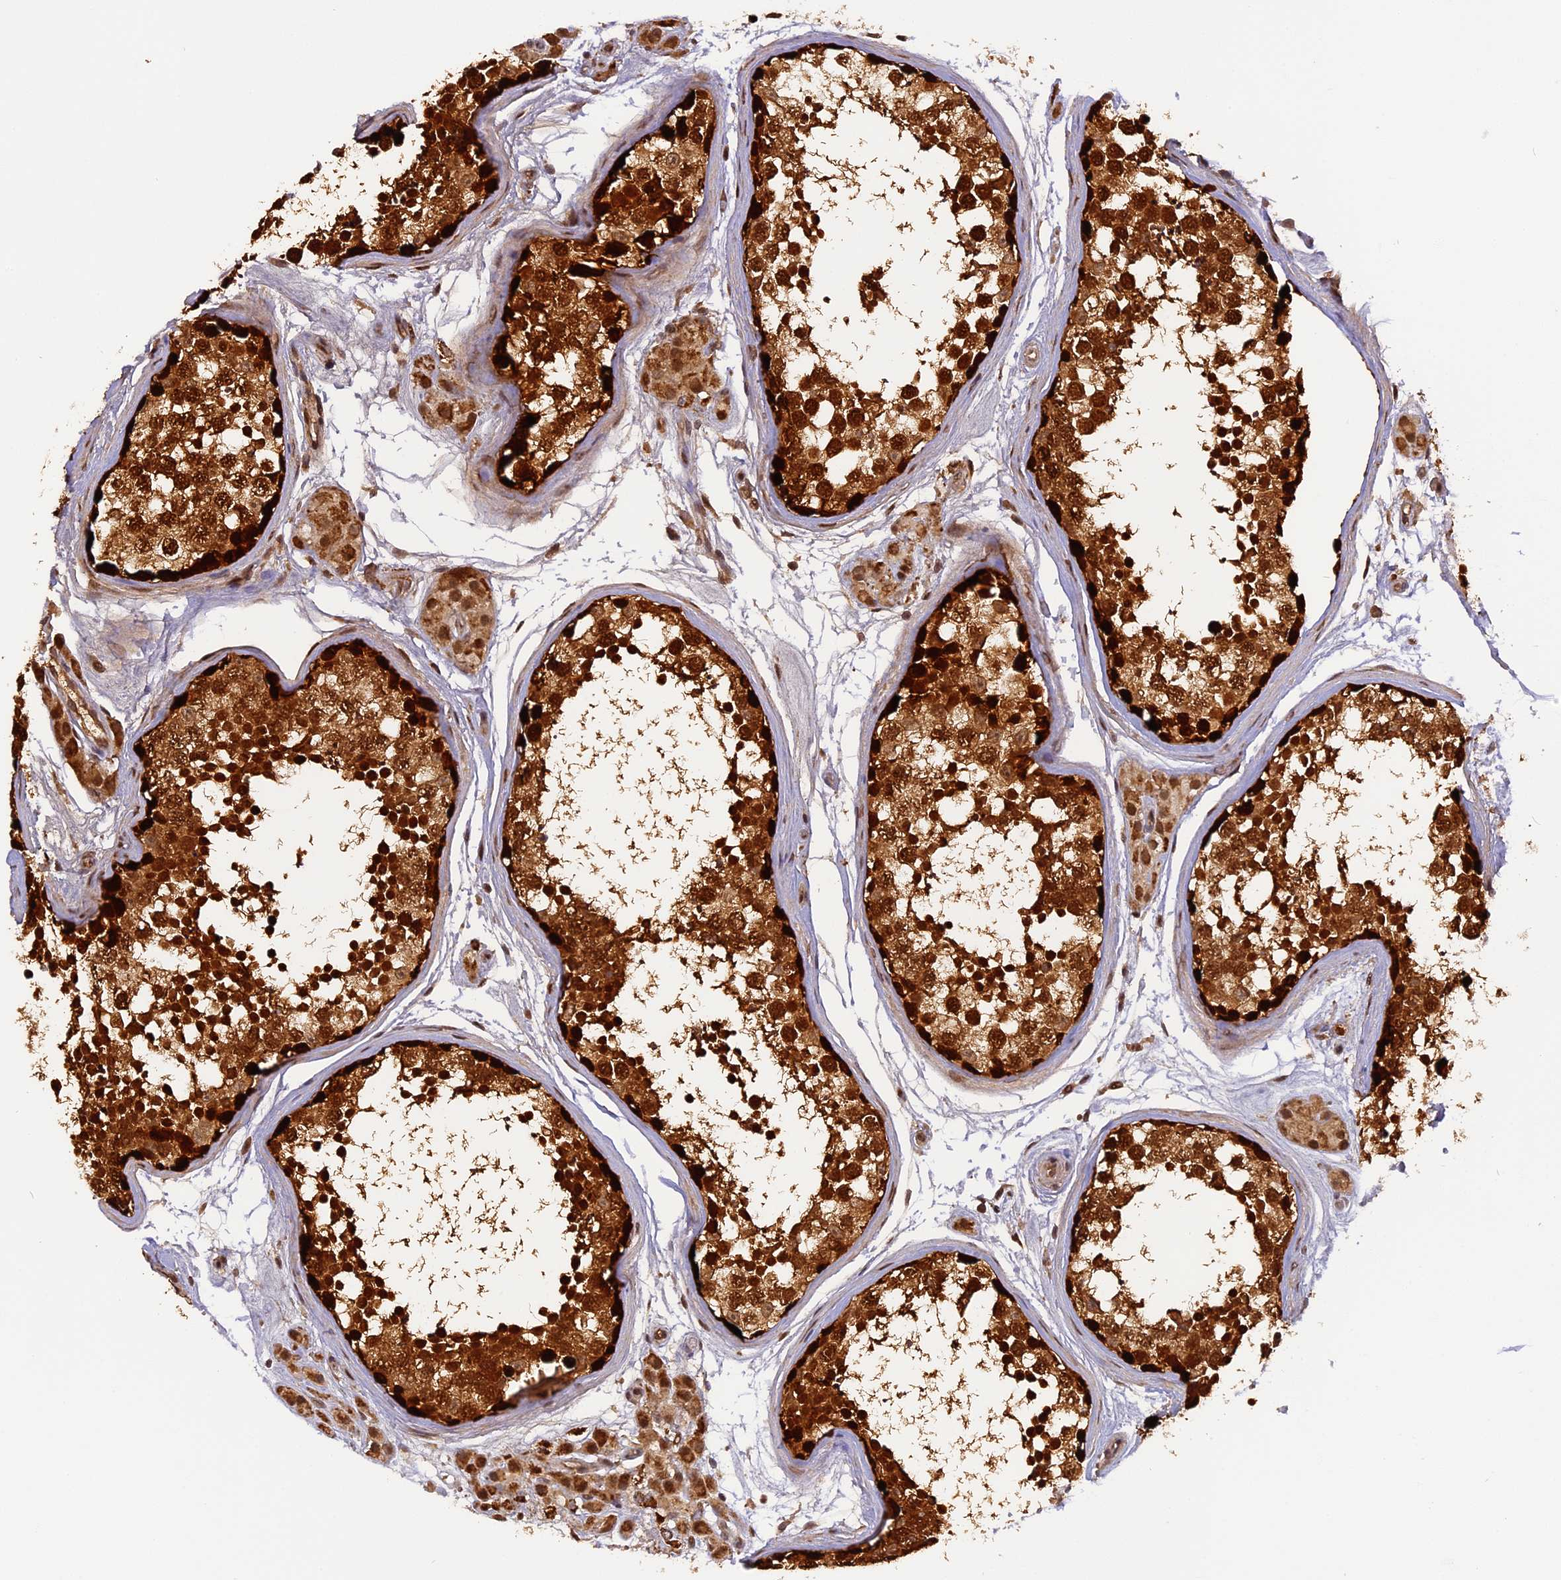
{"staining": {"intensity": "strong", "quantity": ">75%", "location": "cytoplasmic/membranous,nuclear"}, "tissue": "testis", "cell_type": "Cells in seminiferous ducts", "image_type": "normal", "snomed": [{"axis": "morphology", "description": "Normal tissue, NOS"}, {"axis": "topography", "description": "Testis"}], "caption": "Normal testis displays strong cytoplasmic/membranous,nuclear staining in approximately >75% of cells in seminiferous ducts (DAB (3,3'-diaminobenzidine) IHC, brown staining for protein, blue staining for nuclei)..", "gene": "MICALL1", "patient": {"sex": "male", "age": 56}}